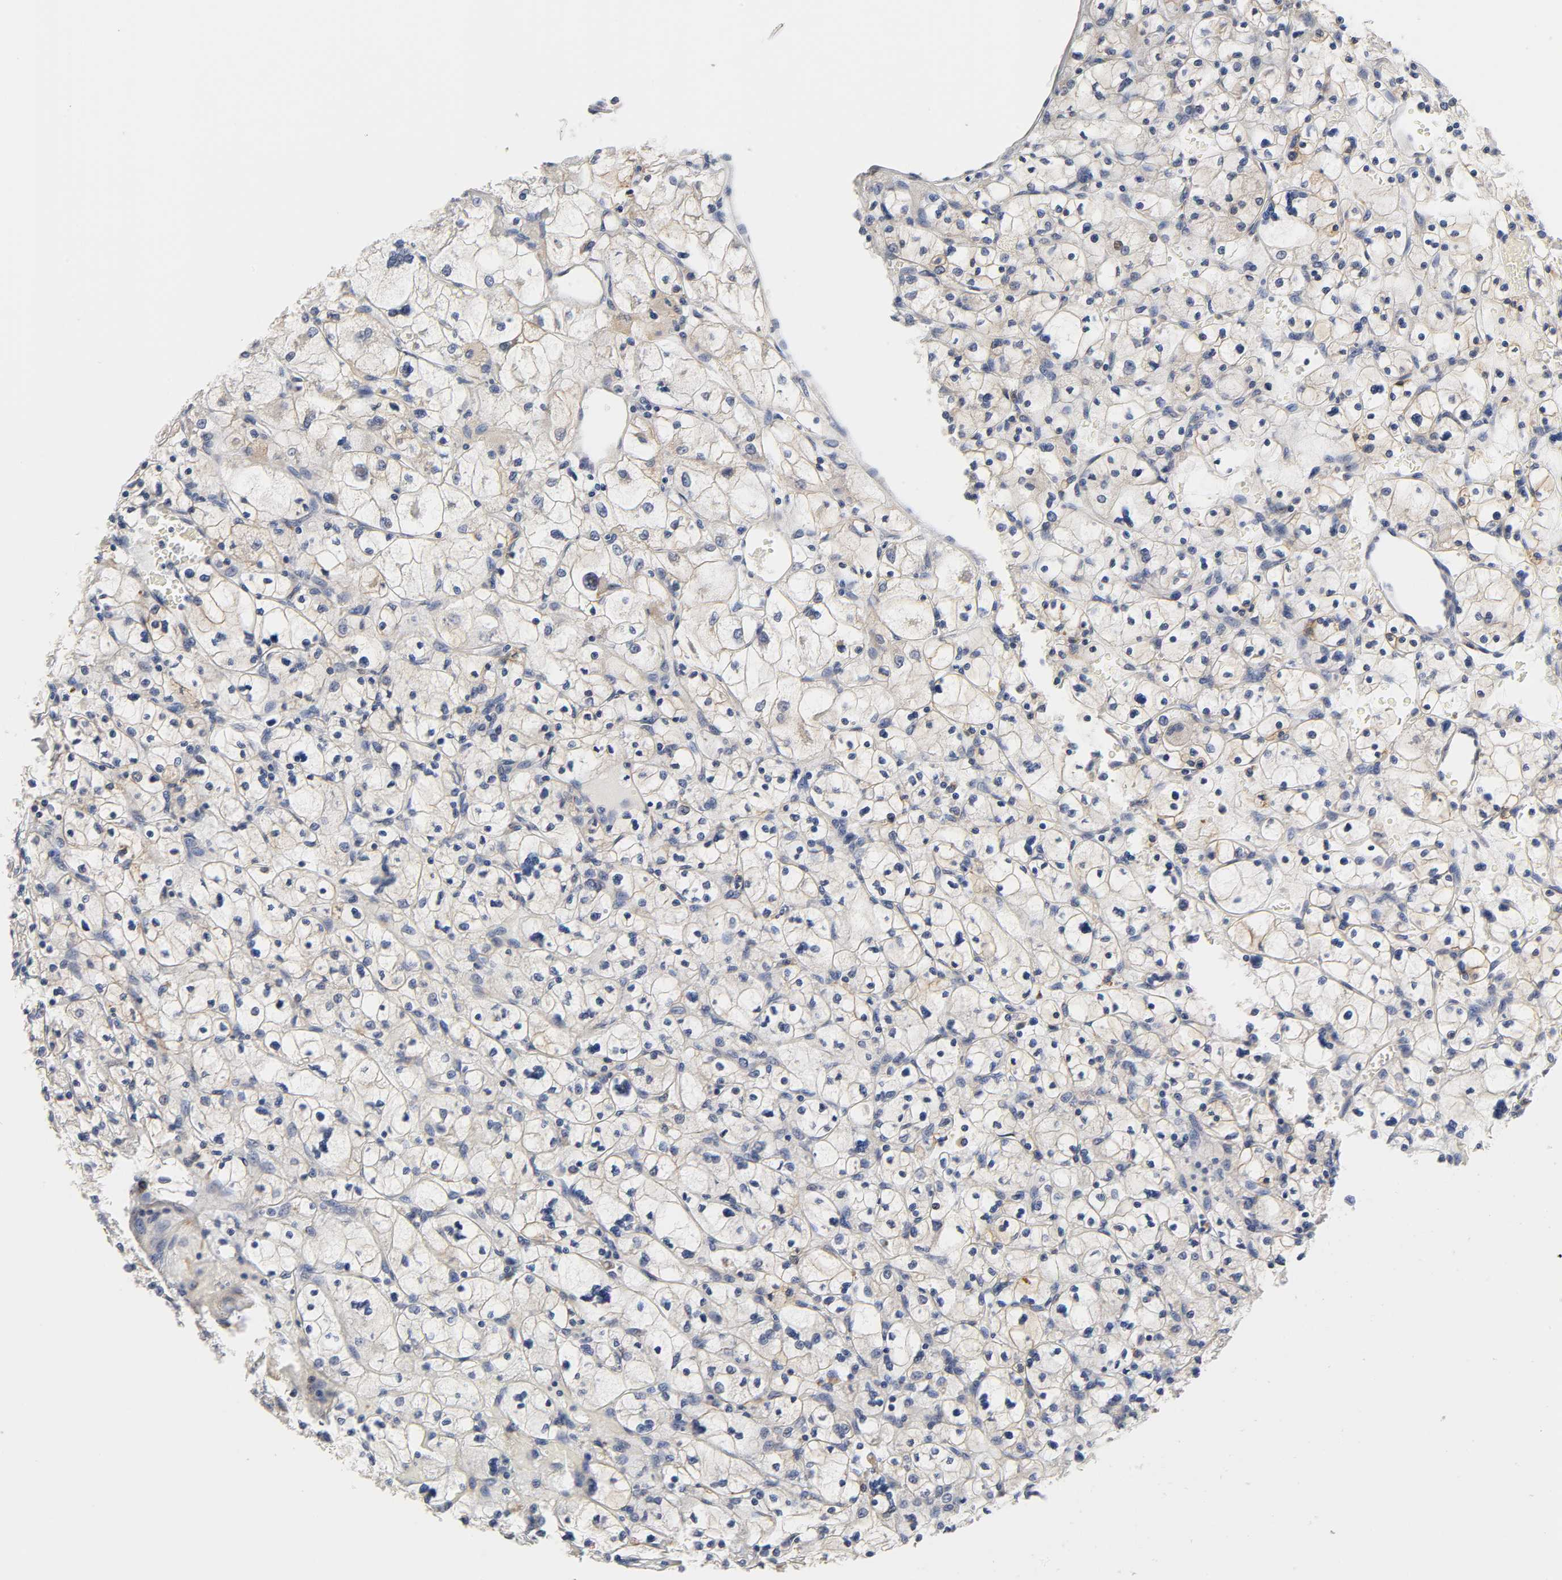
{"staining": {"intensity": "negative", "quantity": "none", "location": "none"}, "tissue": "renal cancer", "cell_type": "Tumor cells", "image_type": "cancer", "snomed": [{"axis": "morphology", "description": "Adenocarcinoma, NOS"}, {"axis": "topography", "description": "Kidney"}], "caption": "Immunohistochemical staining of human renal adenocarcinoma reveals no significant expression in tumor cells.", "gene": "C17orf75", "patient": {"sex": "female", "age": 83}}